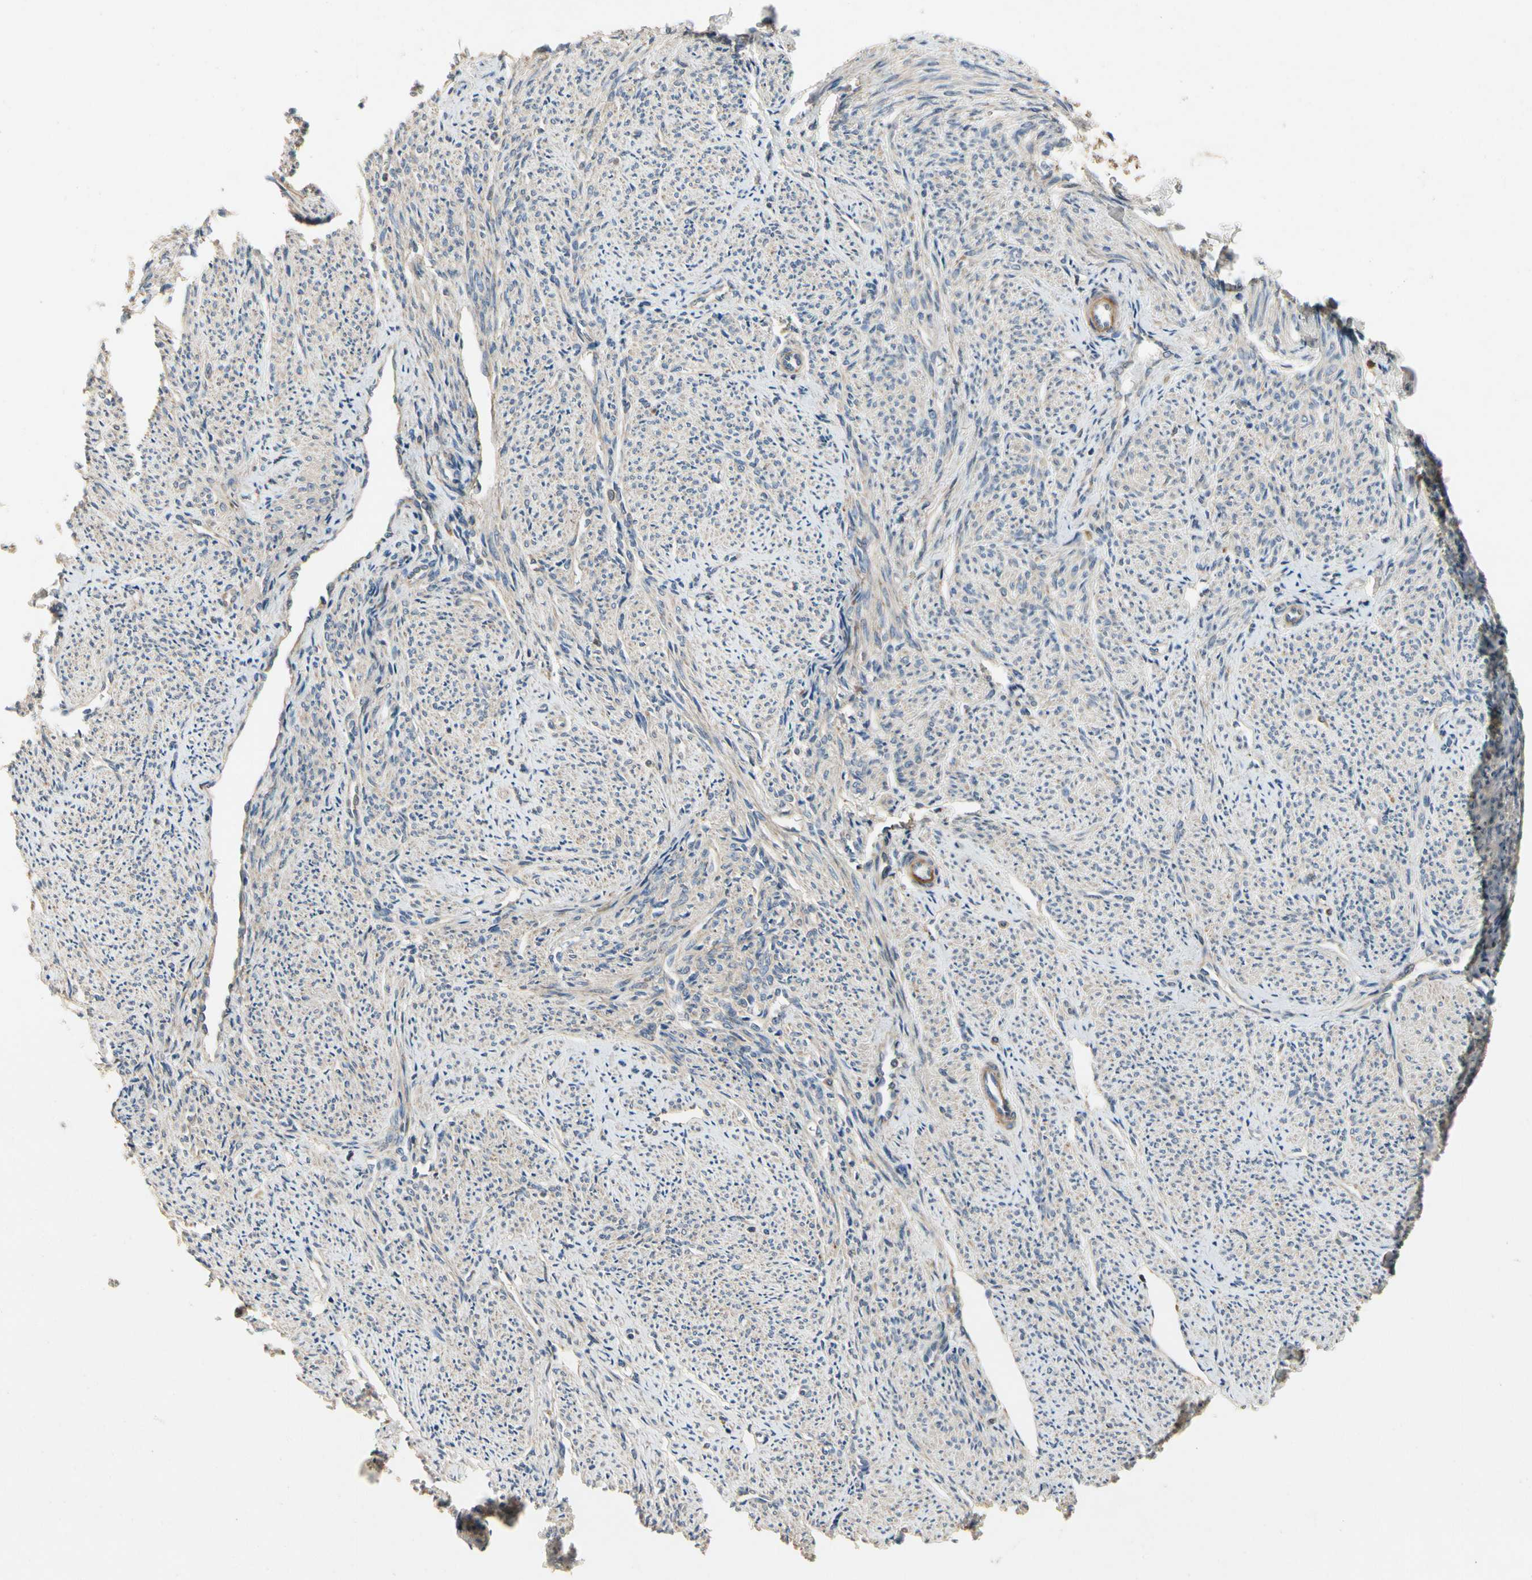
{"staining": {"intensity": "moderate", "quantity": ">75%", "location": "cytoplasmic/membranous"}, "tissue": "smooth muscle", "cell_type": "Smooth muscle cells", "image_type": "normal", "snomed": [{"axis": "morphology", "description": "Normal tissue, NOS"}, {"axis": "topography", "description": "Smooth muscle"}], "caption": "A brown stain highlights moderate cytoplasmic/membranous positivity of a protein in smooth muscle cells of benign human smooth muscle. Using DAB (brown) and hematoxylin (blue) stains, captured at high magnification using brightfield microscopy.", "gene": "CRTAC1", "patient": {"sex": "female", "age": 65}}